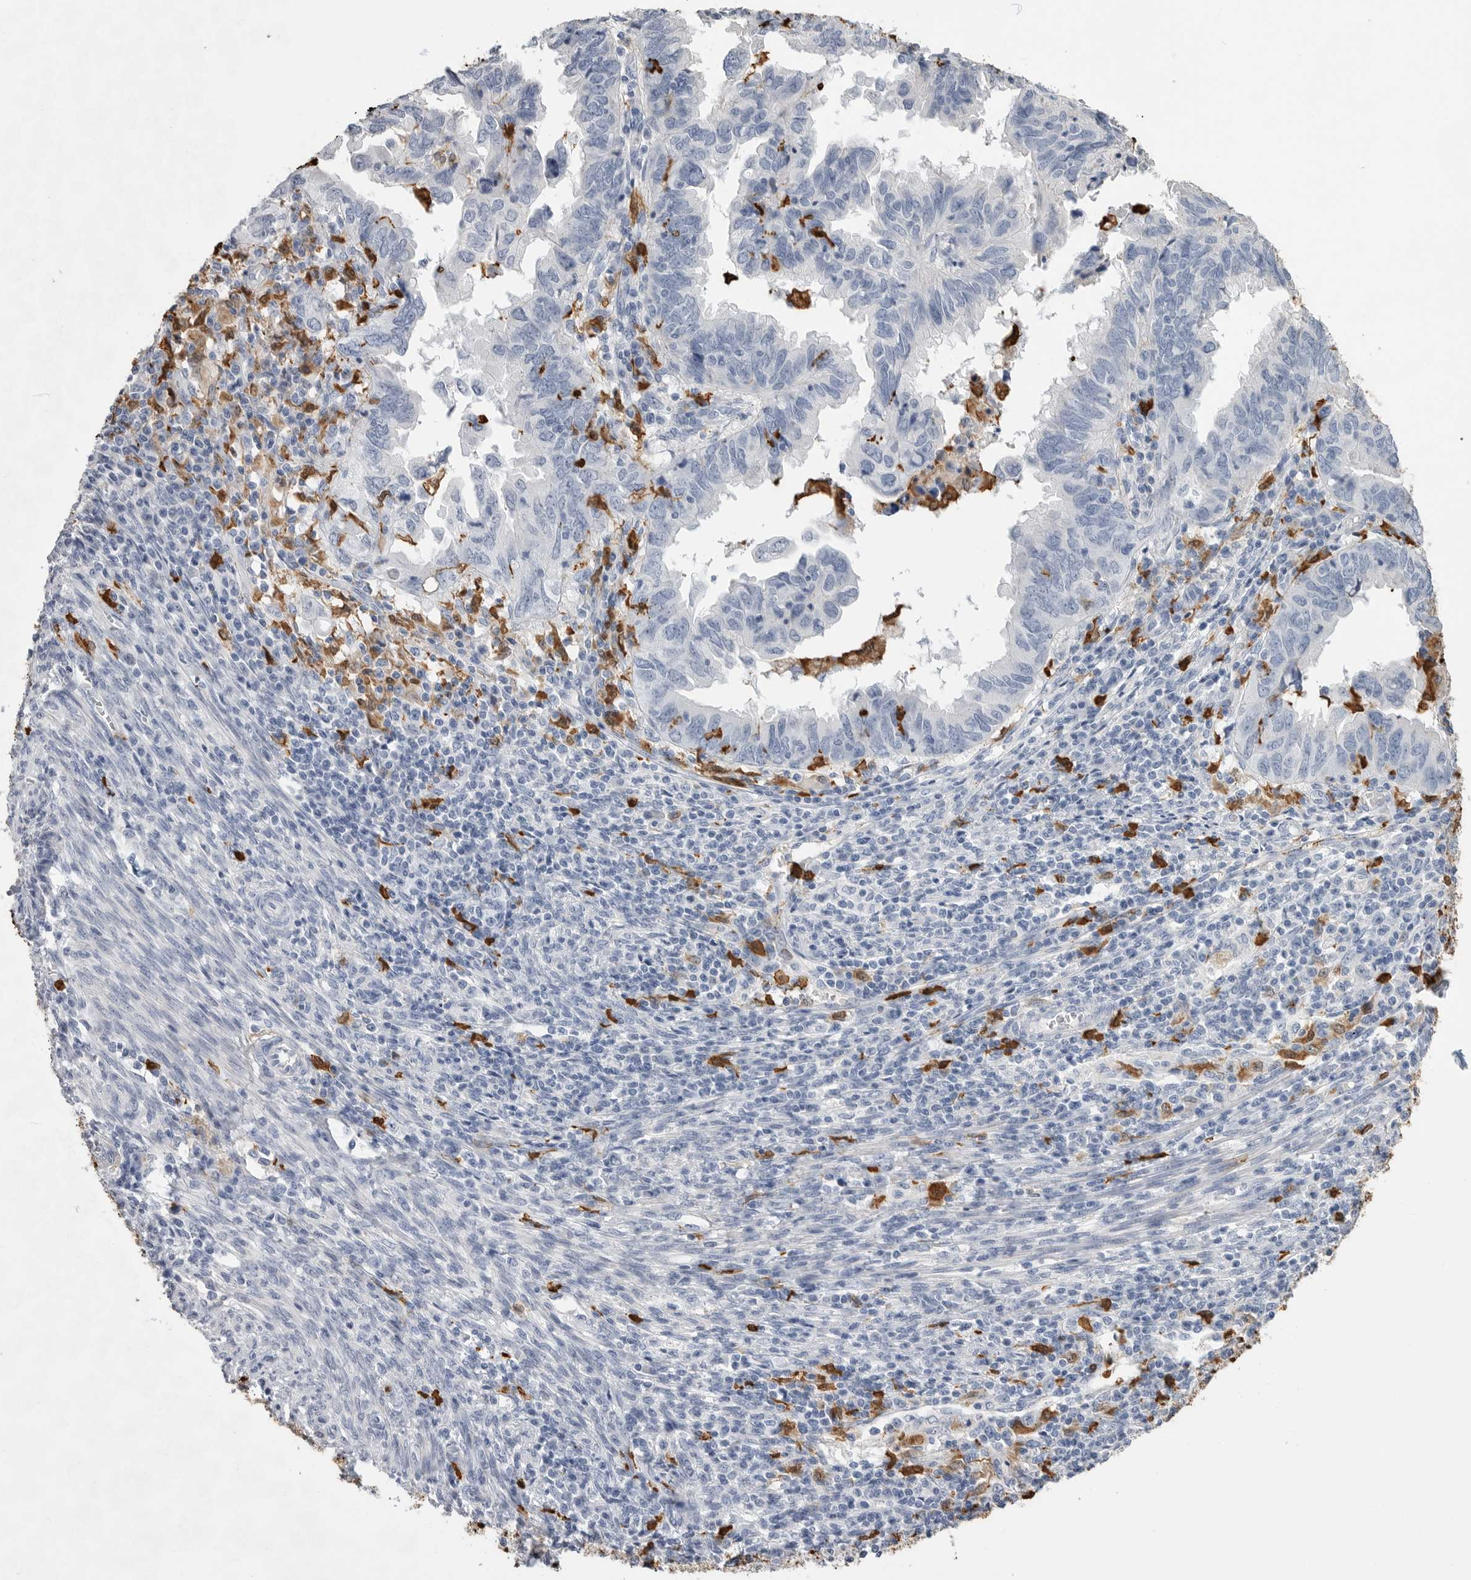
{"staining": {"intensity": "negative", "quantity": "none", "location": "none"}, "tissue": "endometrial cancer", "cell_type": "Tumor cells", "image_type": "cancer", "snomed": [{"axis": "morphology", "description": "Adenocarcinoma, NOS"}, {"axis": "topography", "description": "Uterus"}], "caption": "This is an IHC photomicrograph of human adenocarcinoma (endometrial). There is no expression in tumor cells.", "gene": "CYB561D1", "patient": {"sex": "female", "age": 77}}